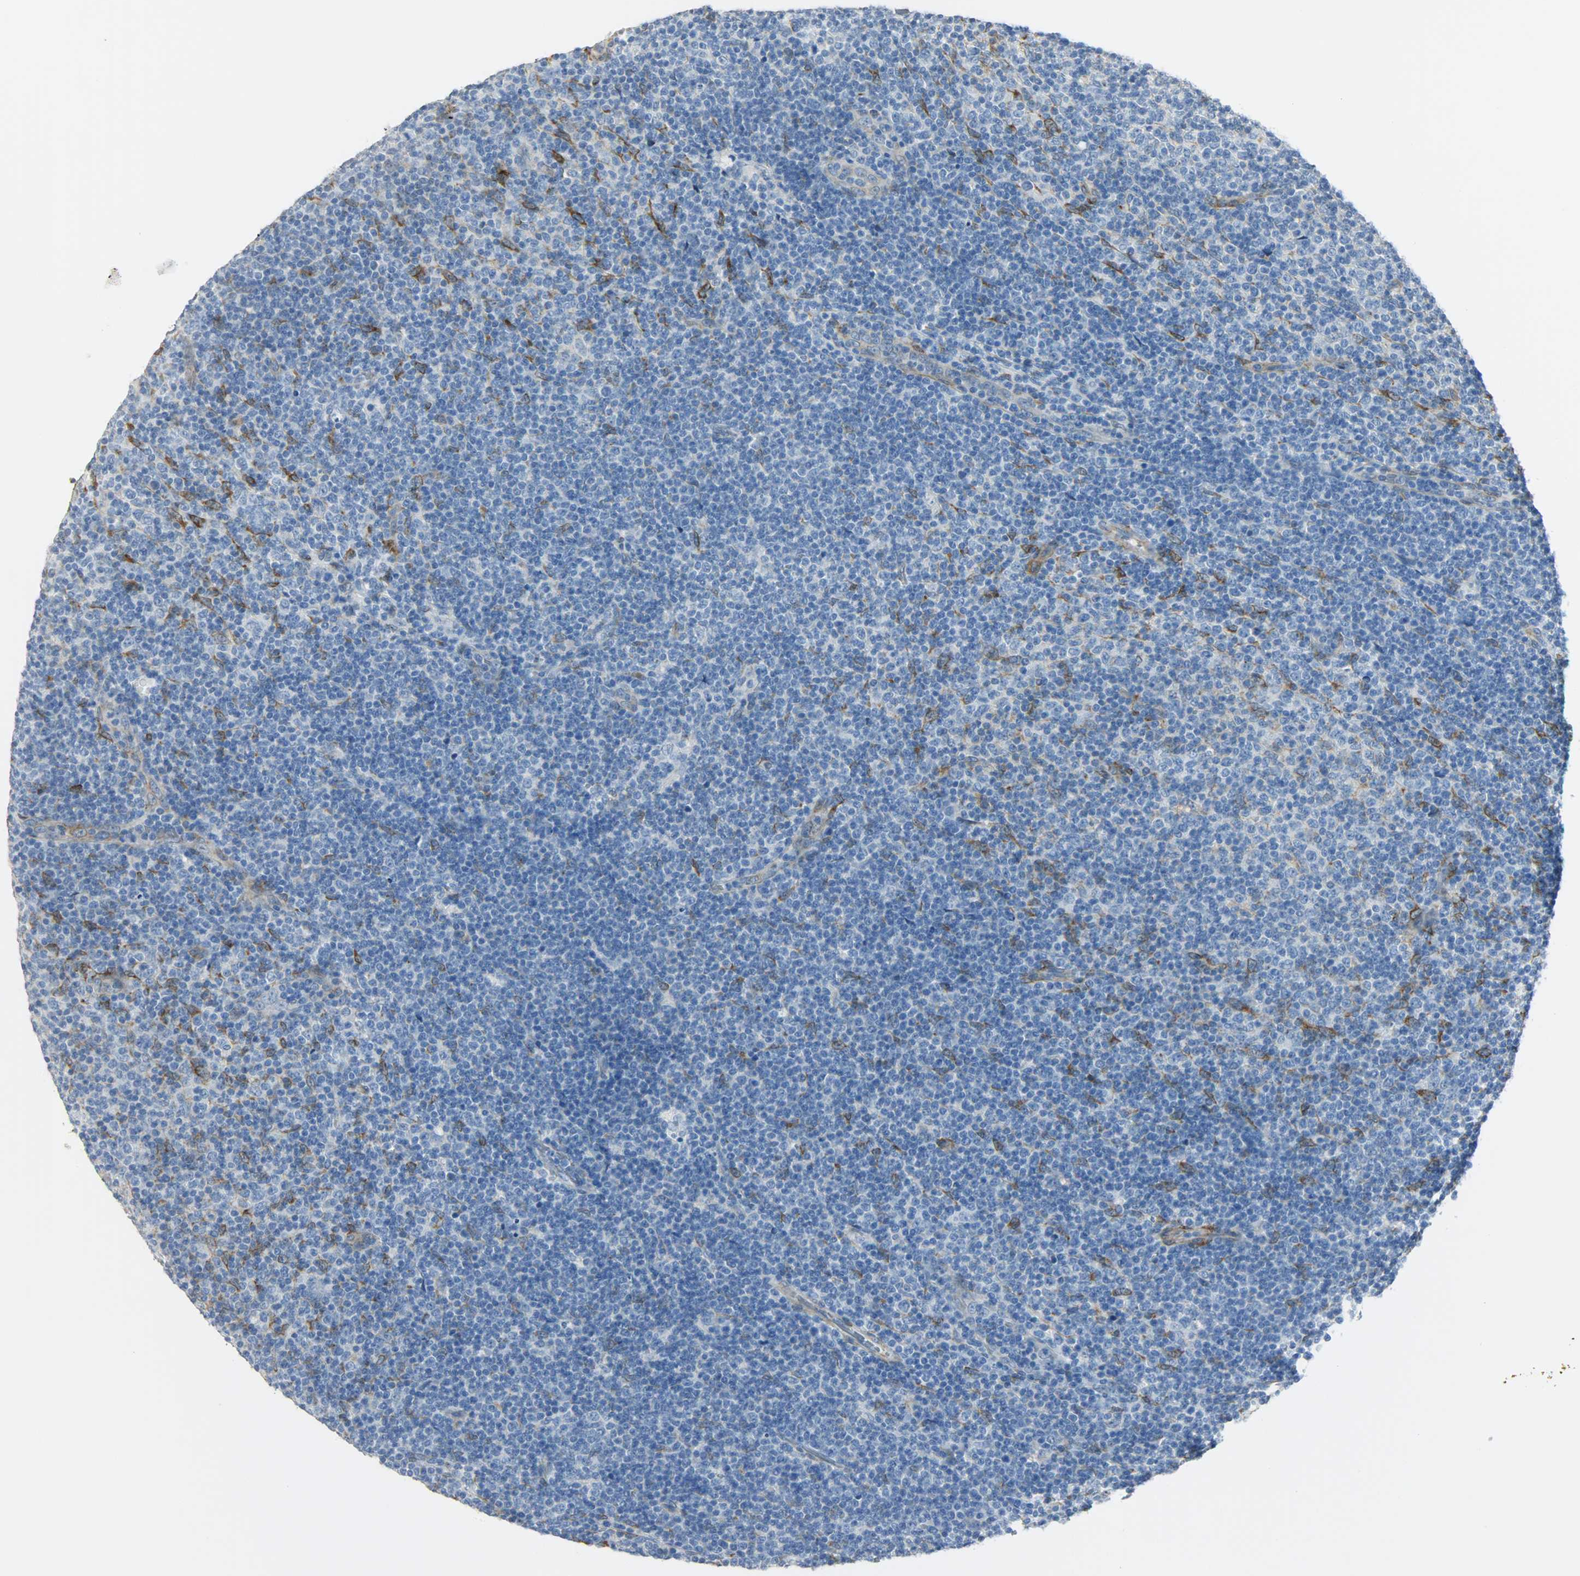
{"staining": {"intensity": "negative", "quantity": "none", "location": "none"}, "tissue": "lymphoma", "cell_type": "Tumor cells", "image_type": "cancer", "snomed": [{"axis": "morphology", "description": "Malignant lymphoma, non-Hodgkin's type, Low grade"}, {"axis": "topography", "description": "Lymph node"}], "caption": "Immunohistochemical staining of human lymphoma reveals no significant positivity in tumor cells.", "gene": "PKD2", "patient": {"sex": "male", "age": 70}}